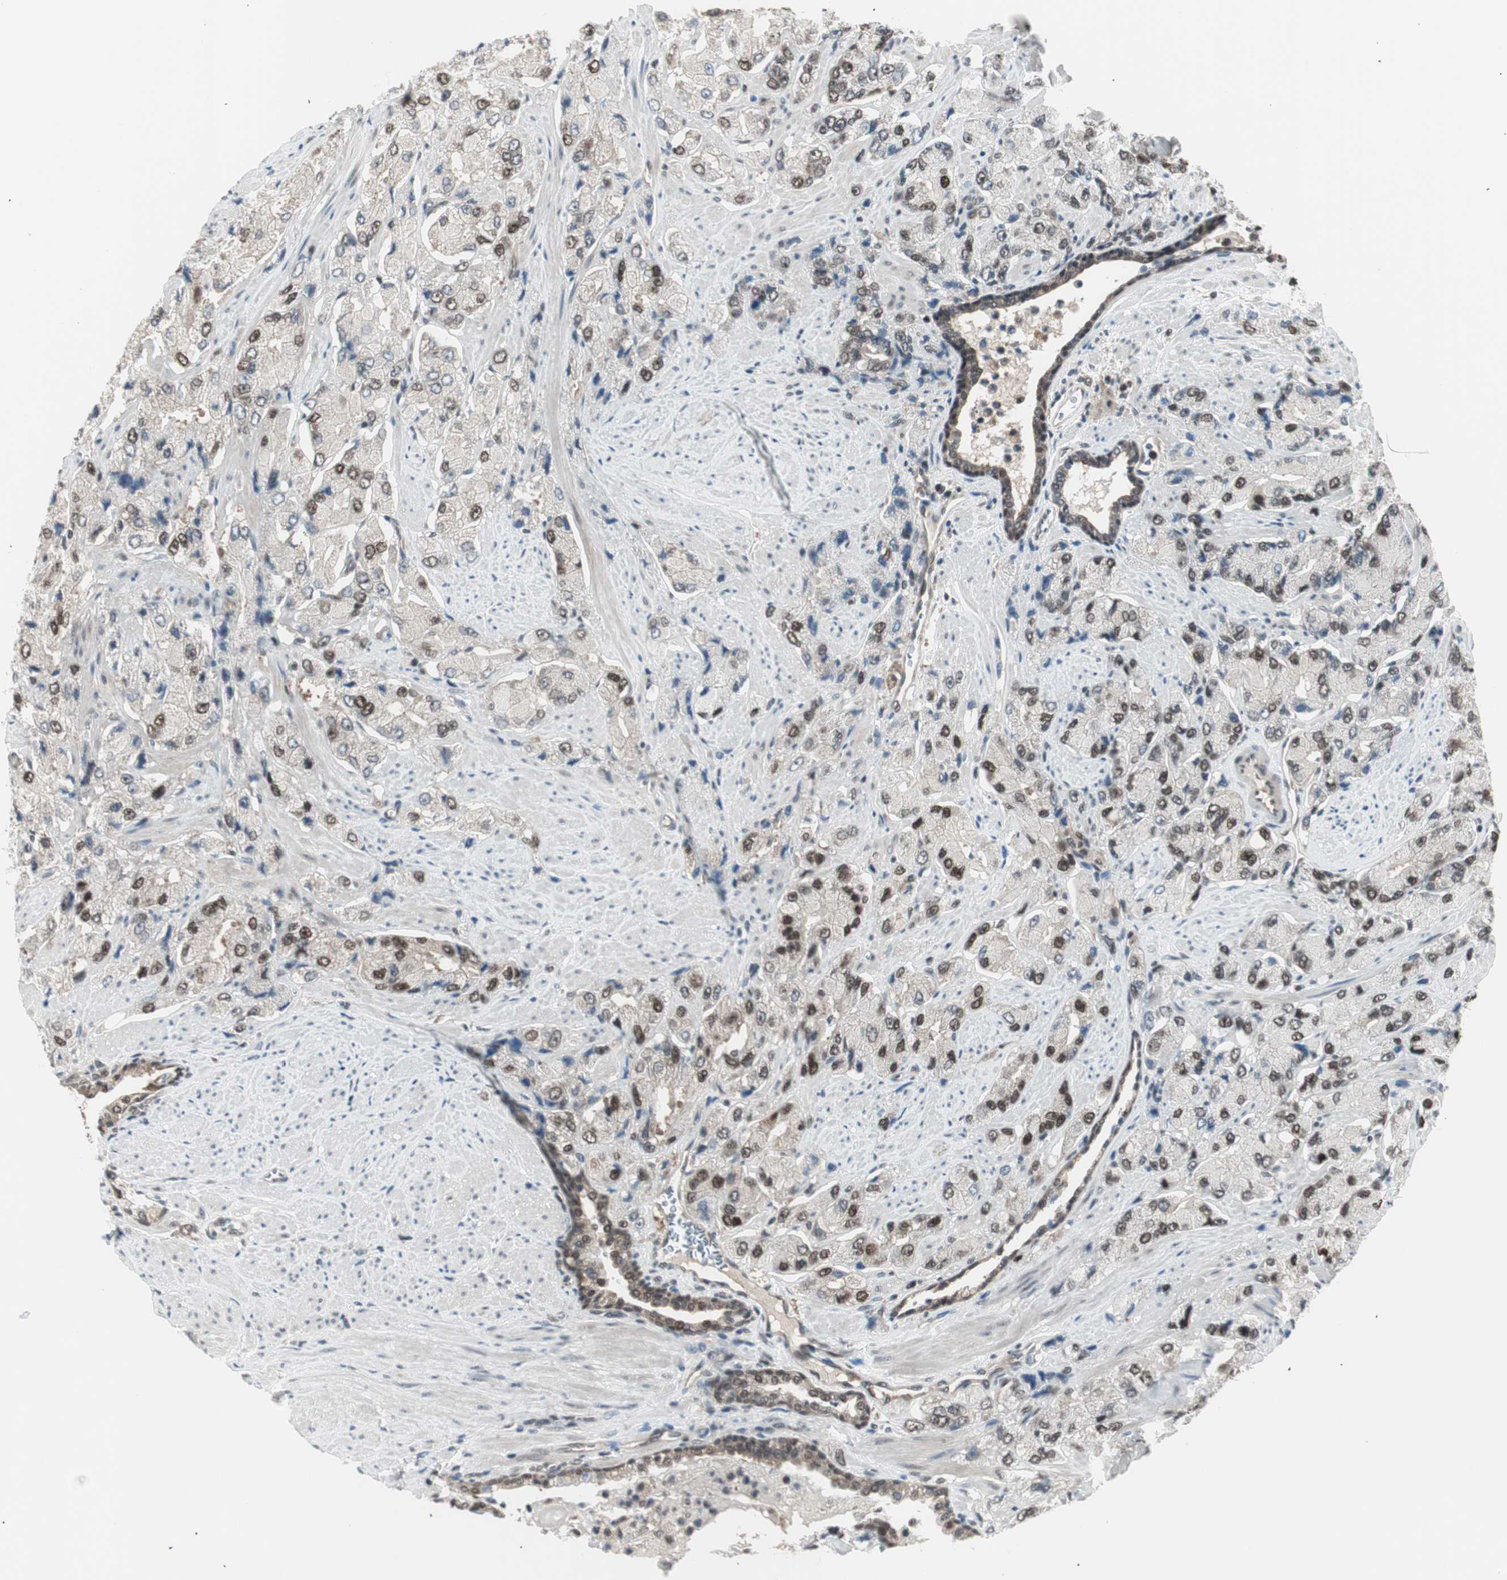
{"staining": {"intensity": "moderate", "quantity": "25%-75%", "location": "nuclear"}, "tissue": "prostate cancer", "cell_type": "Tumor cells", "image_type": "cancer", "snomed": [{"axis": "morphology", "description": "Adenocarcinoma, High grade"}, {"axis": "topography", "description": "Prostate"}], "caption": "Approximately 25%-75% of tumor cells in high-grade adenocarcinoma (prostate) demonstrate moderate nuclear protein staining as visualized by brown immunohistochemical staining.", "gene": "LONP2", "patient": {"sex": "male", "age": 58}}